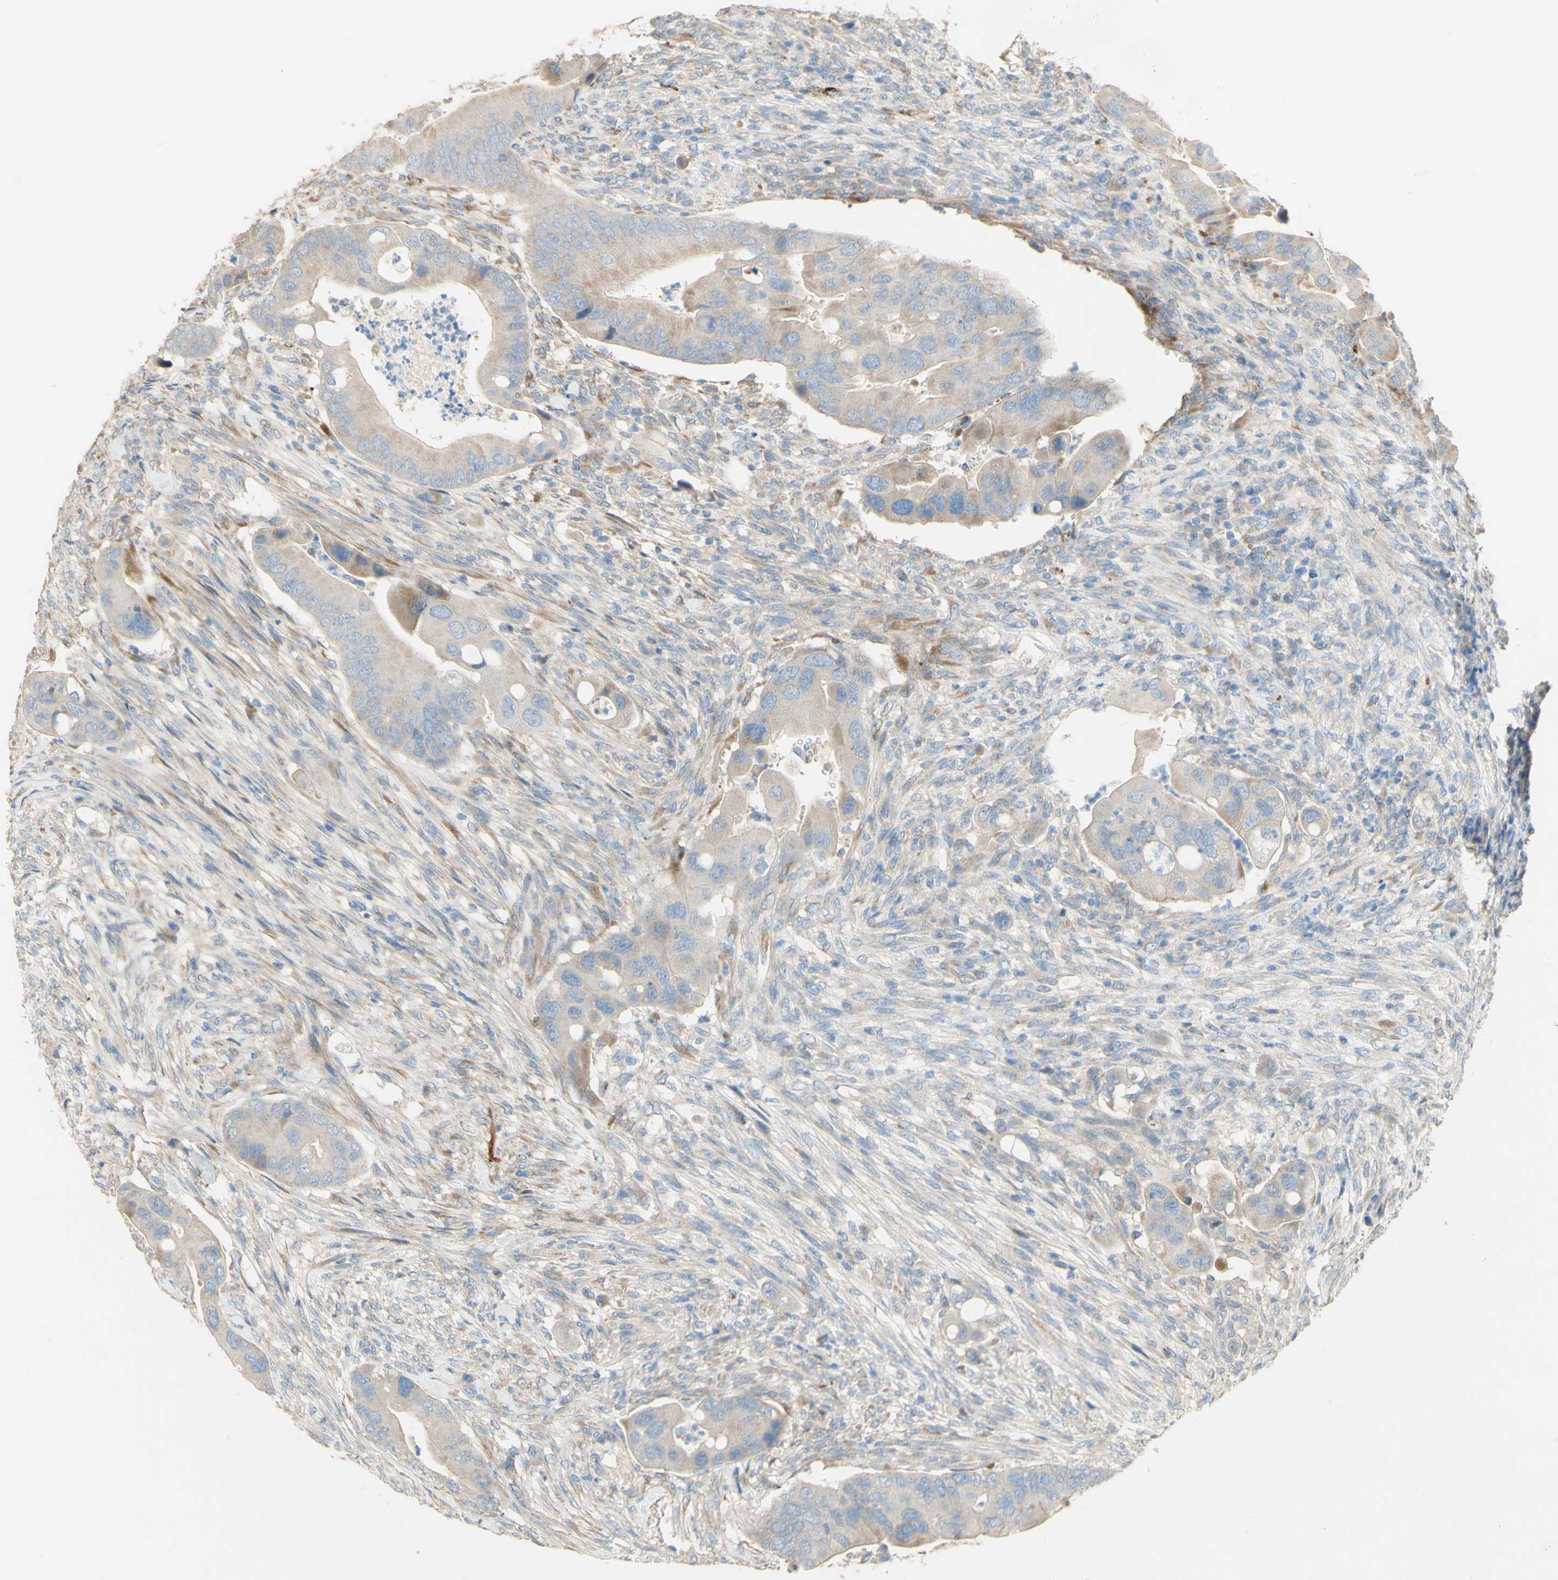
{"staining": {"intensity": "weak", "quantity": "25%-75%", "location": "cytoplasmic/membranous"}, "tissue": "colorectal cancer", "cell_type": "Tumor cells", "image_type": "cancer", "snomed": [{"axis": "morphology", "description": "Adenocarcinoma, NOS"}, {"axis": "topography", "description": "Rectum"}], "caption": "DAB (3,3'-diaminobenzidine) immunohistochemical staining of colorectal adenocarcinoma shows weak cytoplasmic/membranous protein staining in approximately 25%-75% of tumor cells. Using DAB (3,3'-diaminobenzidine) (brown) and hematoxylin (blue) stains, captured at high magnification using brightfield microscopy.", "gene": "DKK3", "patient": {"sex": "female", "age": 57}}